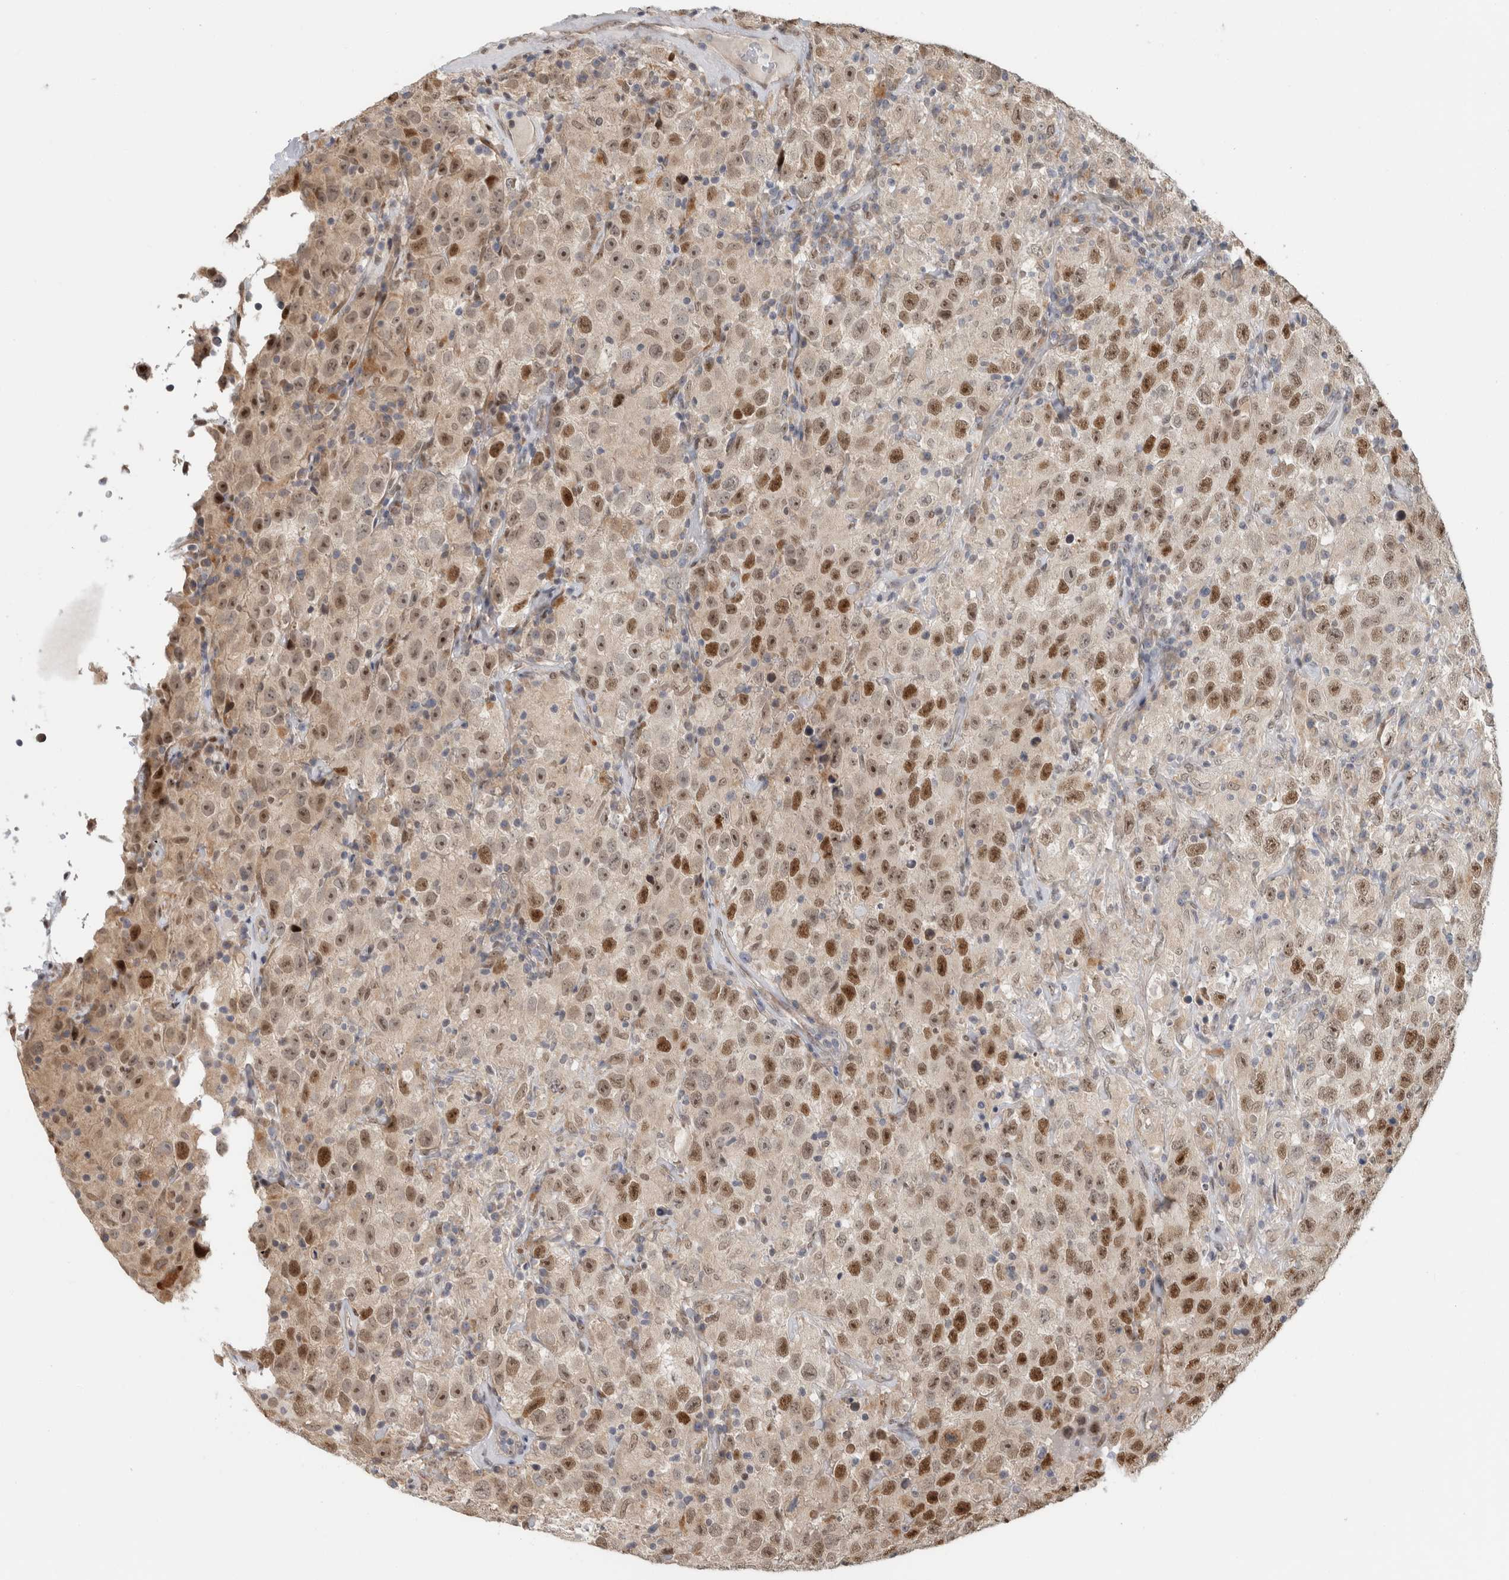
{"staining": {"intensity": "strong", "quantity": ">75%", "location": "nuclear"}, "tissue": "testis cancer", "cell_type": "Tumor cells", "image_type": "cancer", "snomed": [{"axis": "morphology", "description": "Seminoma, NOS"}, {"axis": "topography", "description": "Testis"}], "caption": "Strong nuclear staining for a protein is seen in about >75% of tumor cells of testis cancer using immunohistochemistry (IHC).", "gene": "NAB2", "patient": {"sex": "male", "age": 41}}